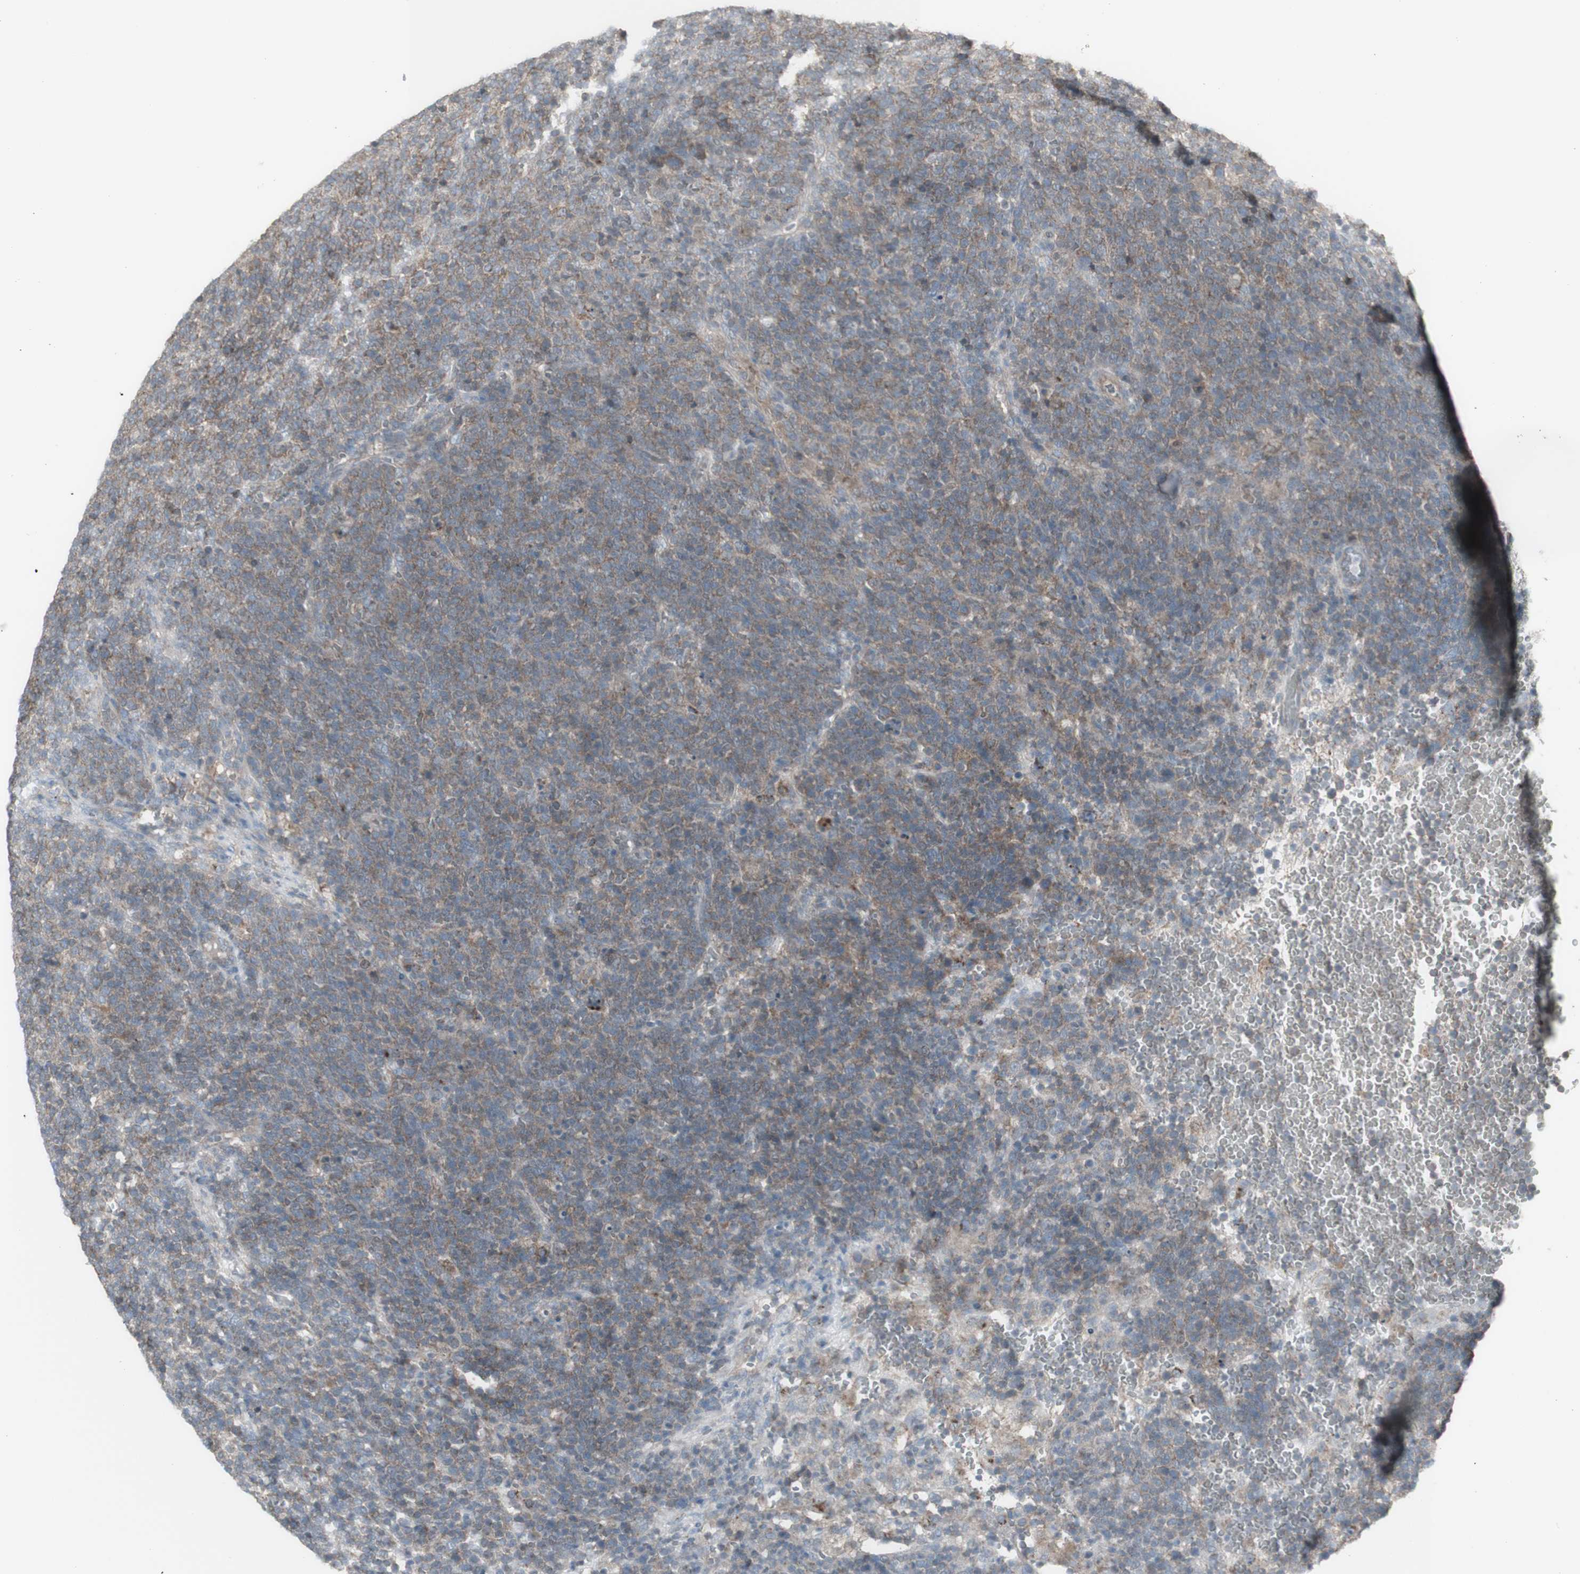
{"staining": {"intensity": "negative", "quantity": "none", "location": "none"}, "tissue": "lymphoma", "cell_type": "Tumor cells", "image_type": "cancer", "snomed": [{"axis": "morphology", "description": "Malignant lymphoma, non-Hodgkin's type, High grade"}, {"axis": "topography", "description": "Lymph node"}], "caption": "The photomicrograph shows no staining of tumor cells in high-grade malignant lymphoma, non-Hodgkin's type.", "gene": "GALNT6", "patient": {"sex": "male", "age": 61}}